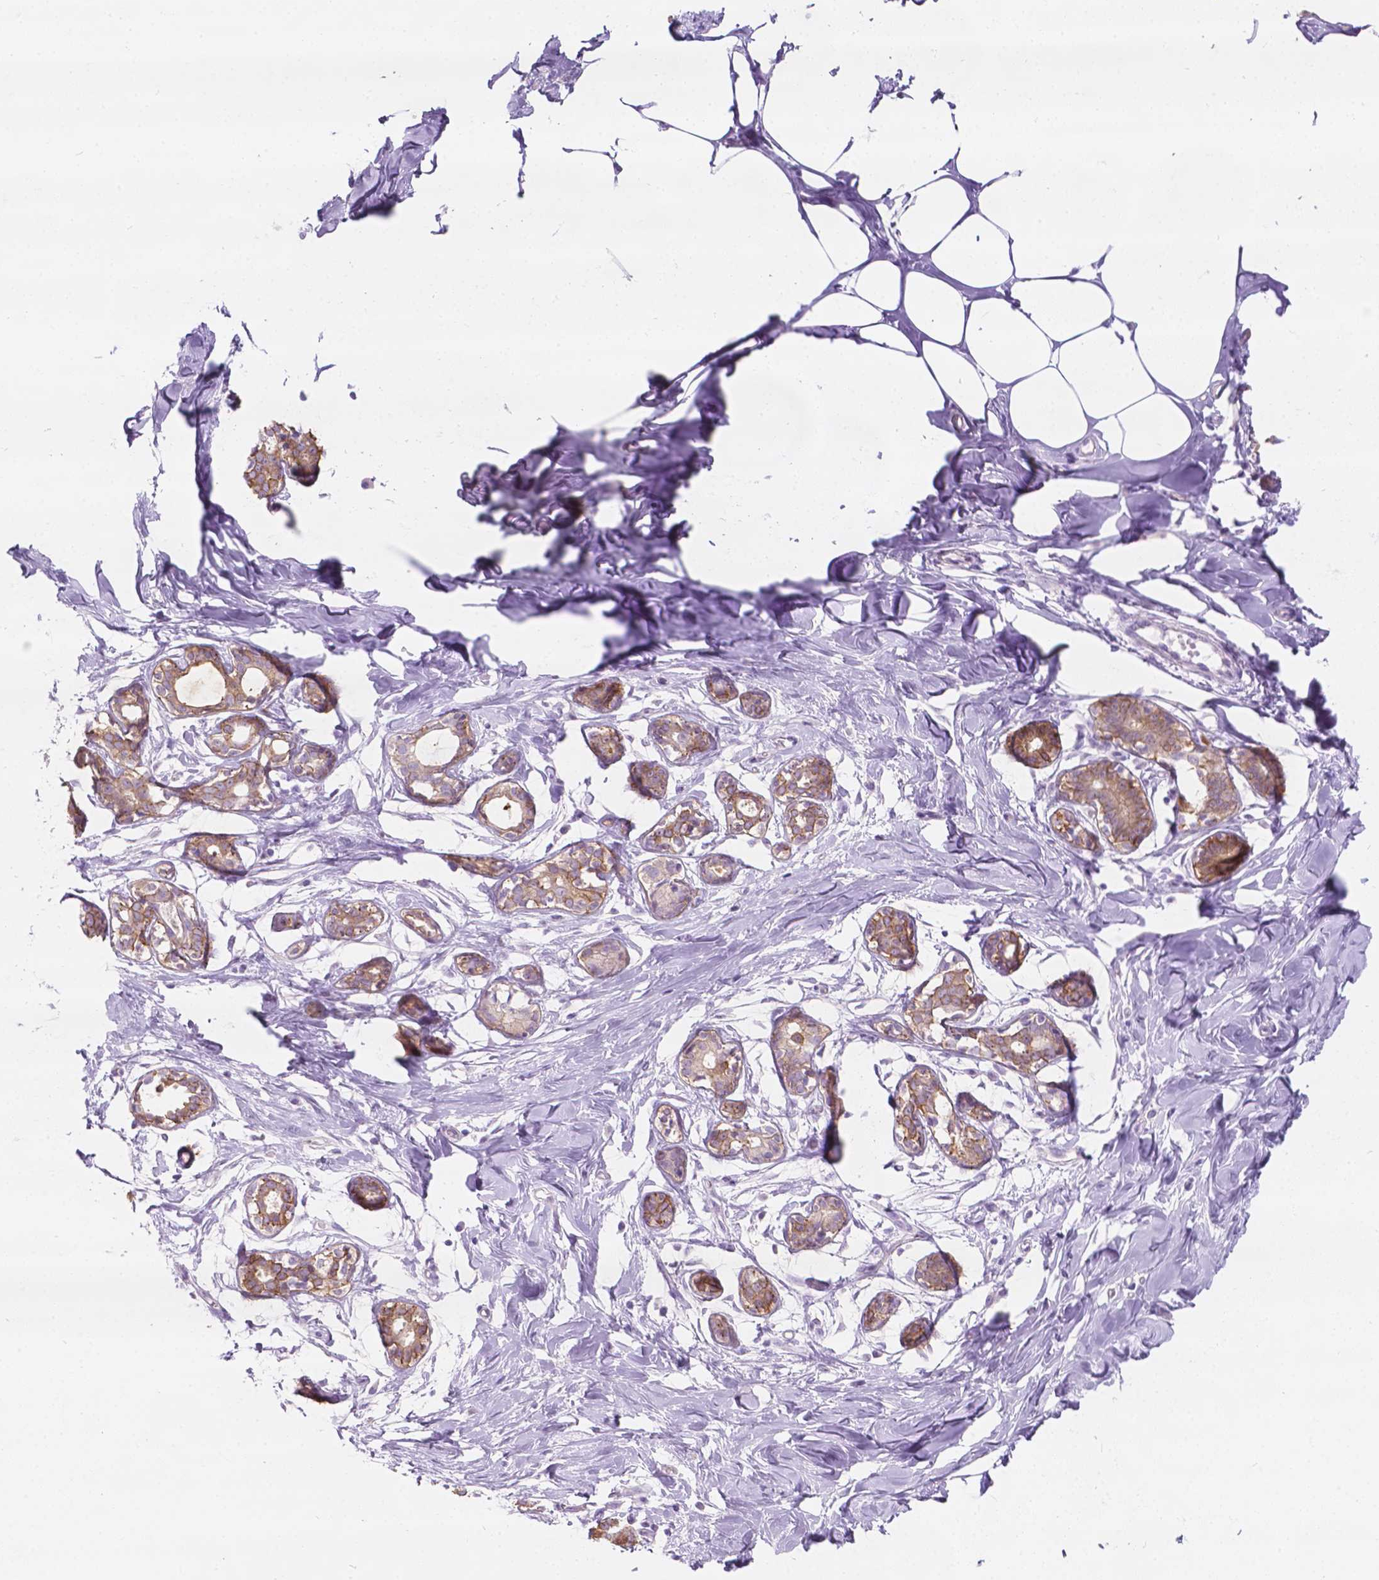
{"staining": {"intensity": "weak", "quantity": "<25%", "location": "cytoplasmic/membranous"}, "tissue": "breast", "cell_type": "Adipocytes", "image_type": "normal", "snomed": [{"axis": "morphology", "description": "Normal tissue, NOS"}, {"axis": "topography", "description": "Breast"}], "caption": "High power microscopy micrograph of an immunohistochemistry image of normal breast, revealing no significant positivity in adipocytes. (DAB (3,3'-diaminobenzidine) immunohistochemistry (IHC) with hematoxylin counter stain).", "gene": "NOS1AP", "patient": {"sex": "female", "age": 27}}